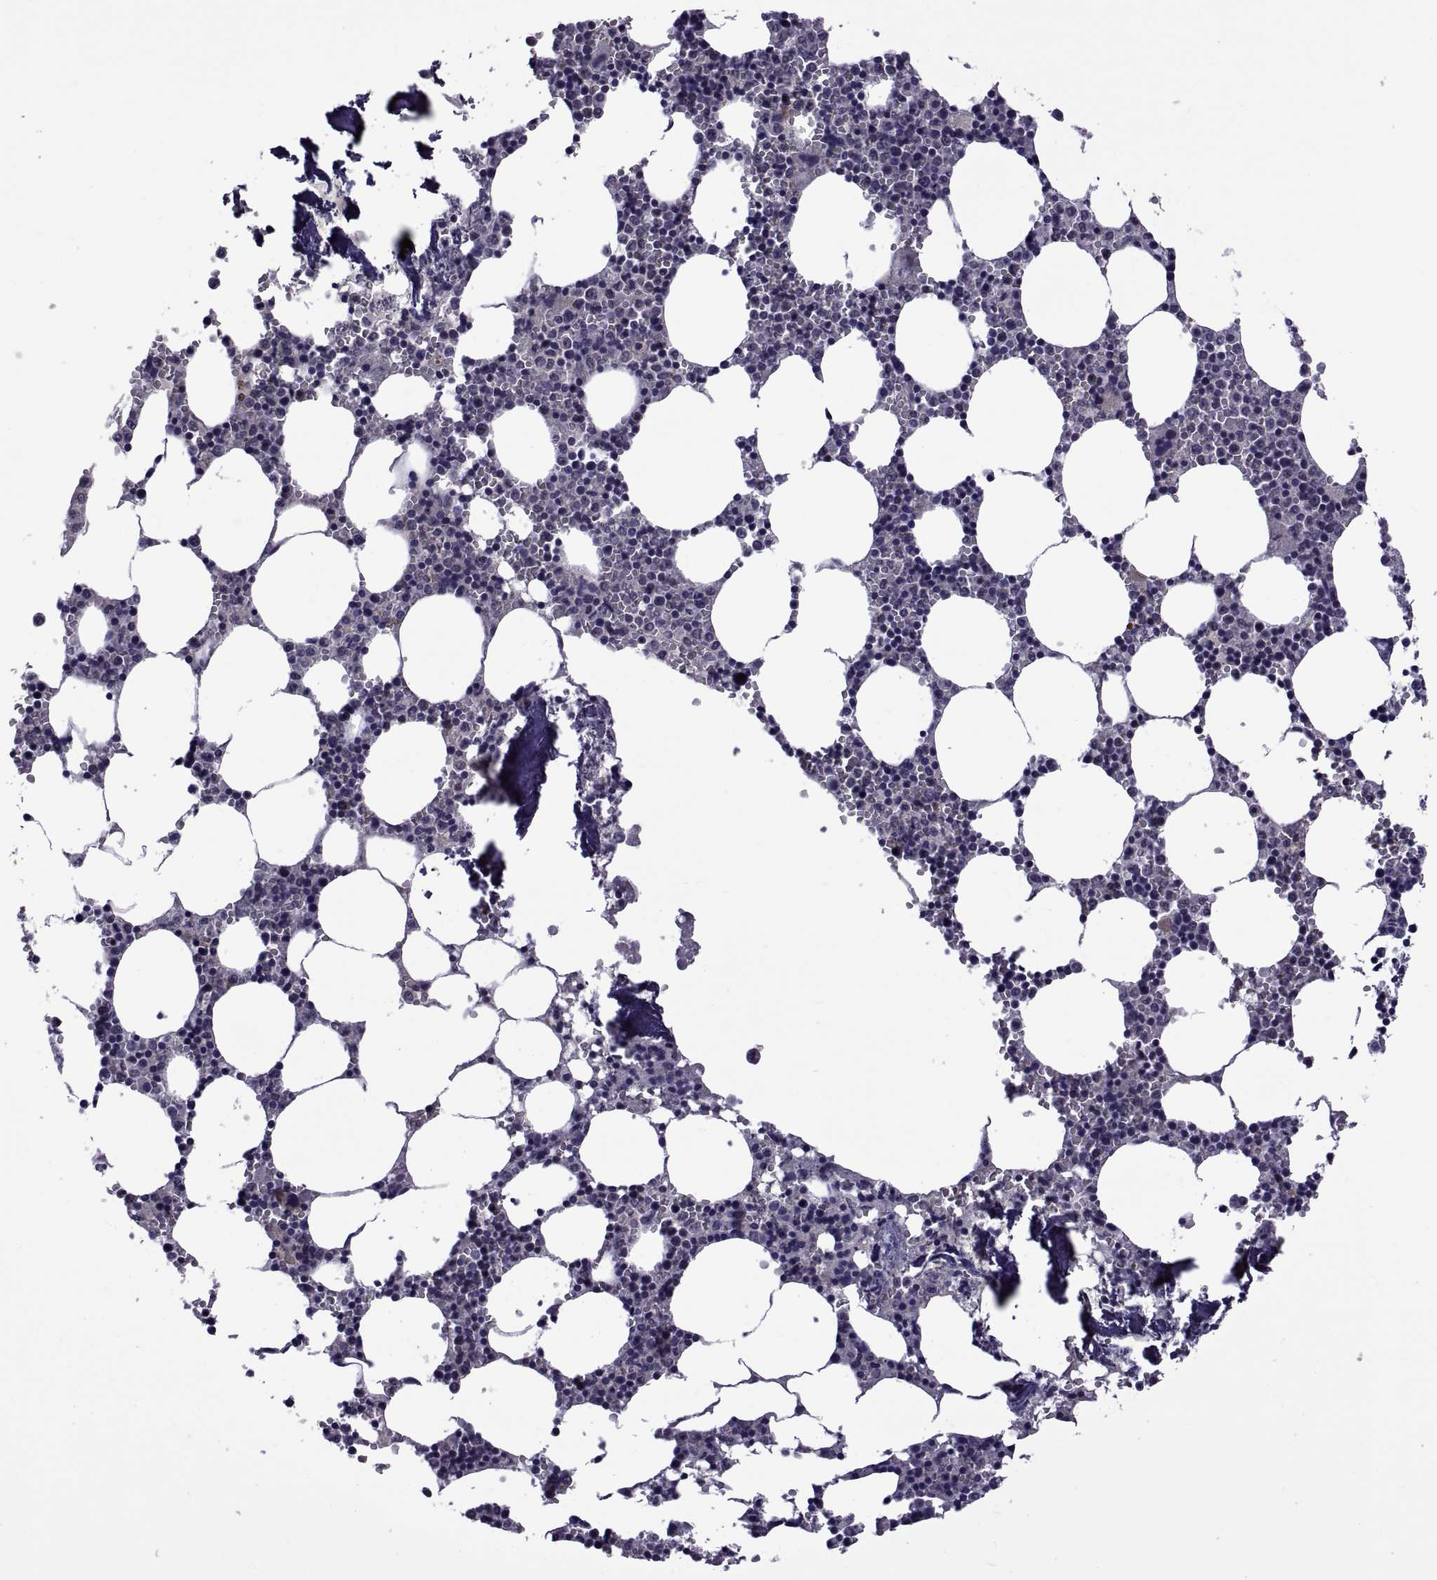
{"staining": {"intensity": "negative", "quantity": "none", "location": "none"}, "tissue": "bone marrow", "cell_type": "Hematopoietic cells", "image_type": "normal", "snomed": [{"axis": "morphology", "description": "Normal tissue, NOS"}, {"axis": "topography", "description": "Bone marrow"}], "caption": "A high-resolution histopathology image shows immunohistochemistry (IHC) staining of normal bone marrow, which displays no significant expression in hematopoietic cells.", "gene": "LCN9", "patient": {"sex": "female", "age": 64}}